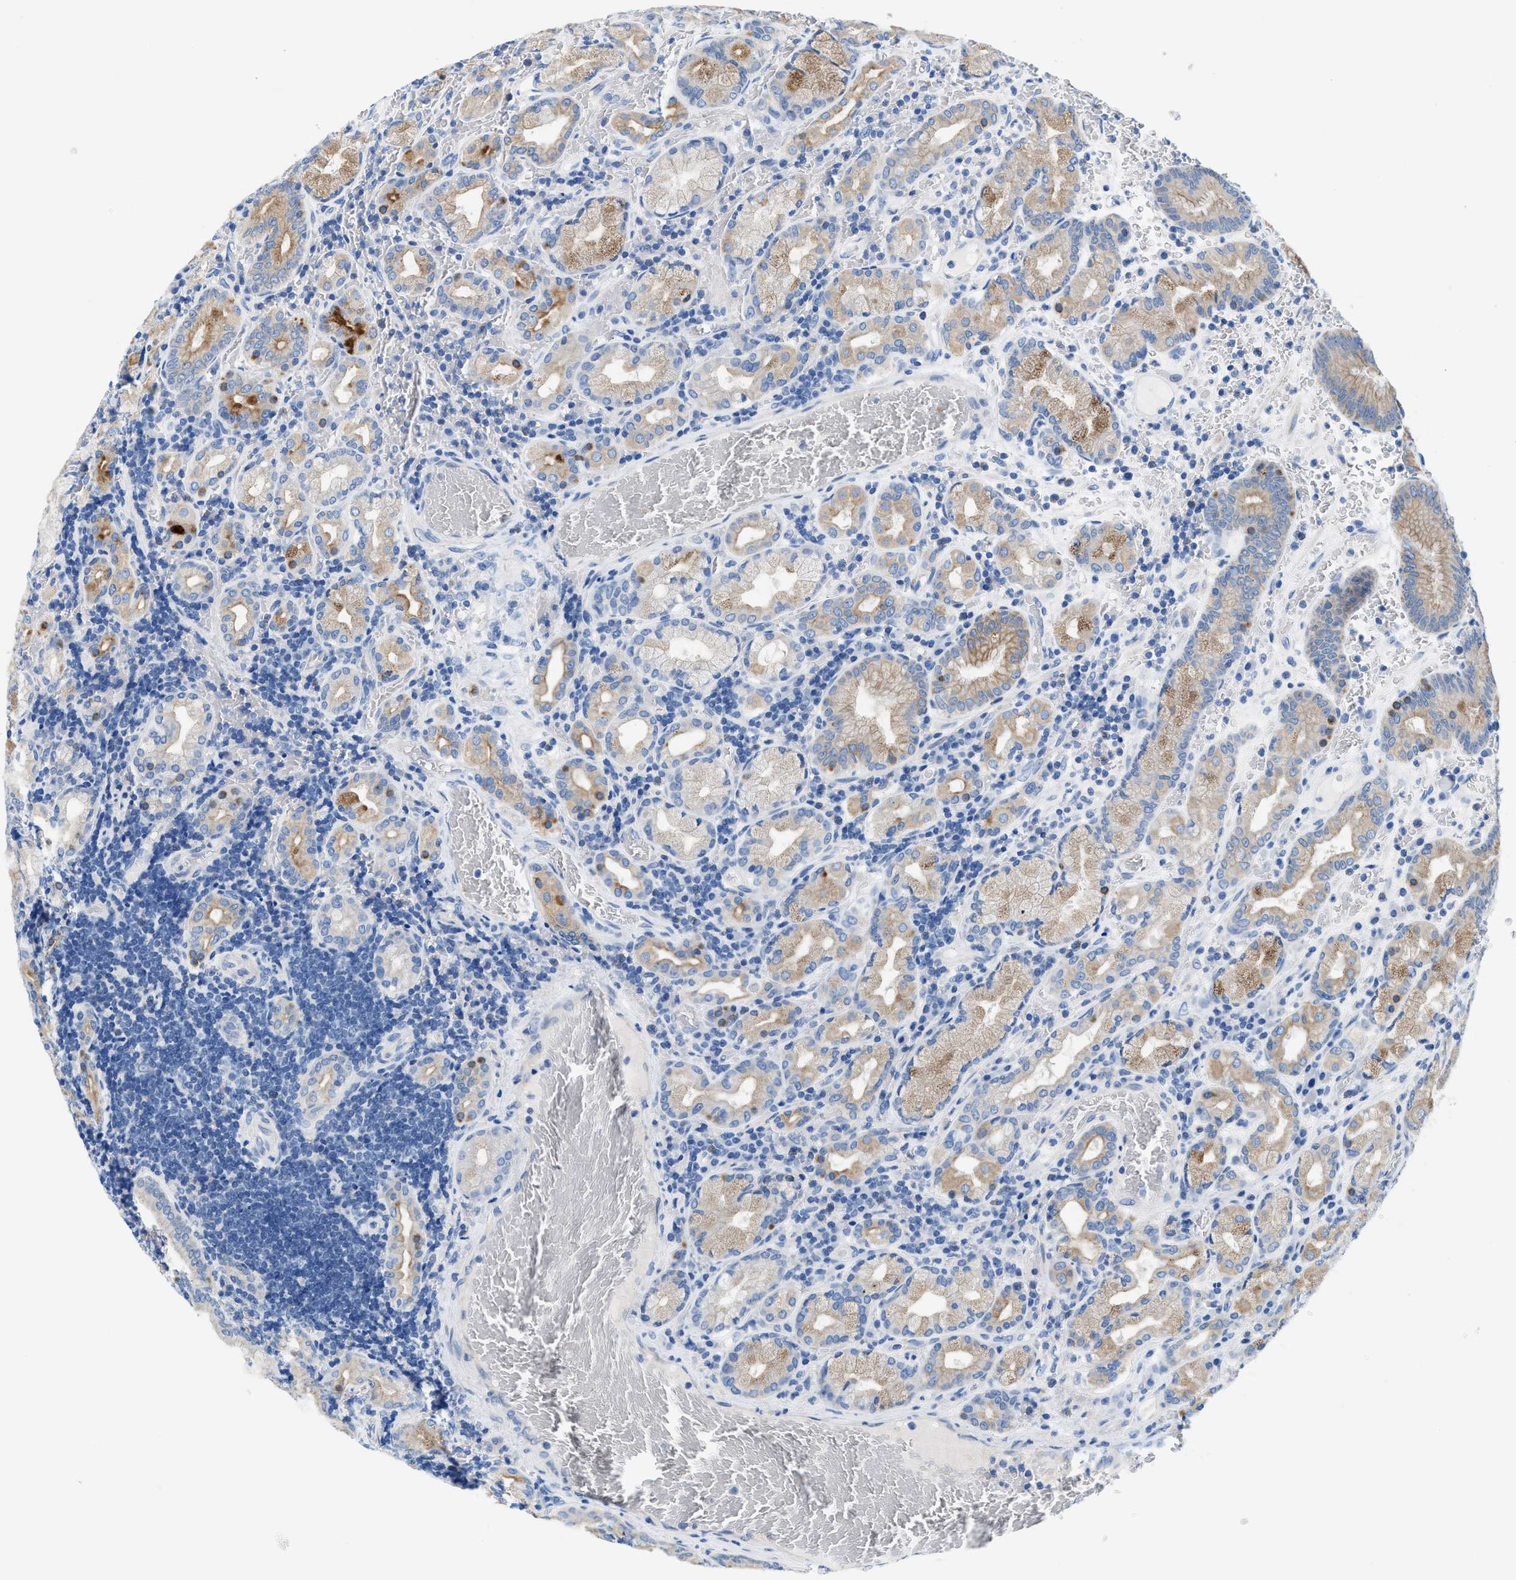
{"staining": {"intensity": "moderate", "quantity": "25%-75%", "location": "cytoplasmic/membranous"}, "tissue": "stomach", "cell_type": "Glandular cells", "image_type": "normal", "snomed": [{"axis": "morphology", "description": "Normal tissue, NOS"}, {"axis": "morphology", "description": "Carcinoid, malignant, NOS"}, {"axis": "topography", "description": "Stomach, upper"}], "caption": "Immunohistochemical staining of benign human stomach exhibits medium levels of moderate cytoplasmic/membranous expression in about 25%-75% of glandular cells. (DAB (3,3'-diaminobenzidine) IHC, brown staining for protein, blue staining for nuclei).", "gene": "BPGM", "patient": {"sex": "male", "age": 39}}